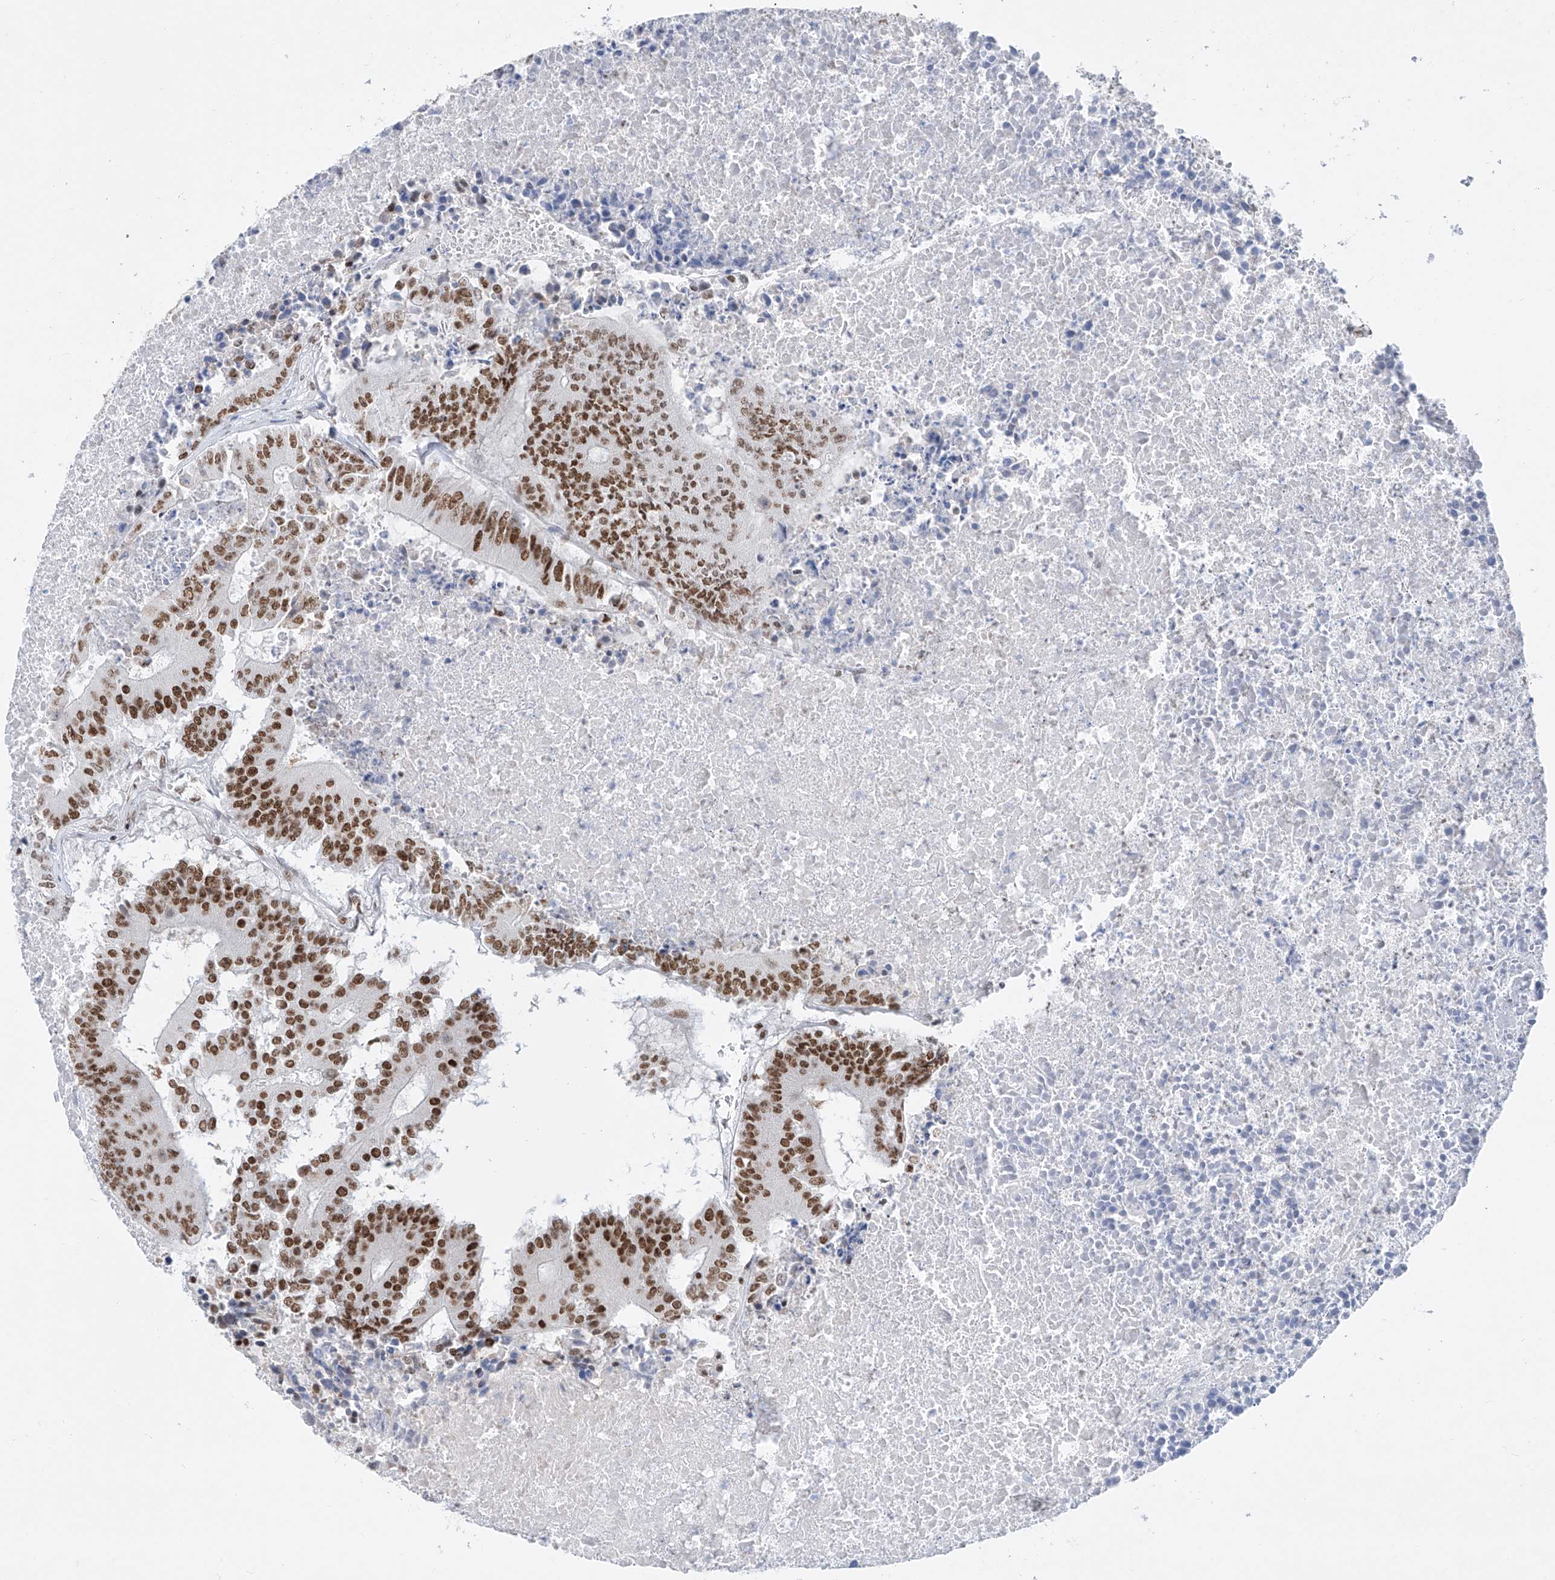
{"staining": {"intensity": "strong", "quantity": ">75%", "location": "nuclear"}, "tissue": "colorectal cancer", "cell_type": "Tumor cells", "image_type": "cancer", "snomed": [{"axis": "morphology", "description": "Adenocarcinoma, NOS"}, {"axis": "topography", "description": "Colon"}], "caption": "This micrograph displays adenocarcinoma (colorectal) stained with IHC to label a protein in brown. The nuclear of tumor cells show strong positivity for the protein. Nuclei are counter-stained blue.", "gene": "TAF4", "patient": {"sex": "male", "age": 87}}